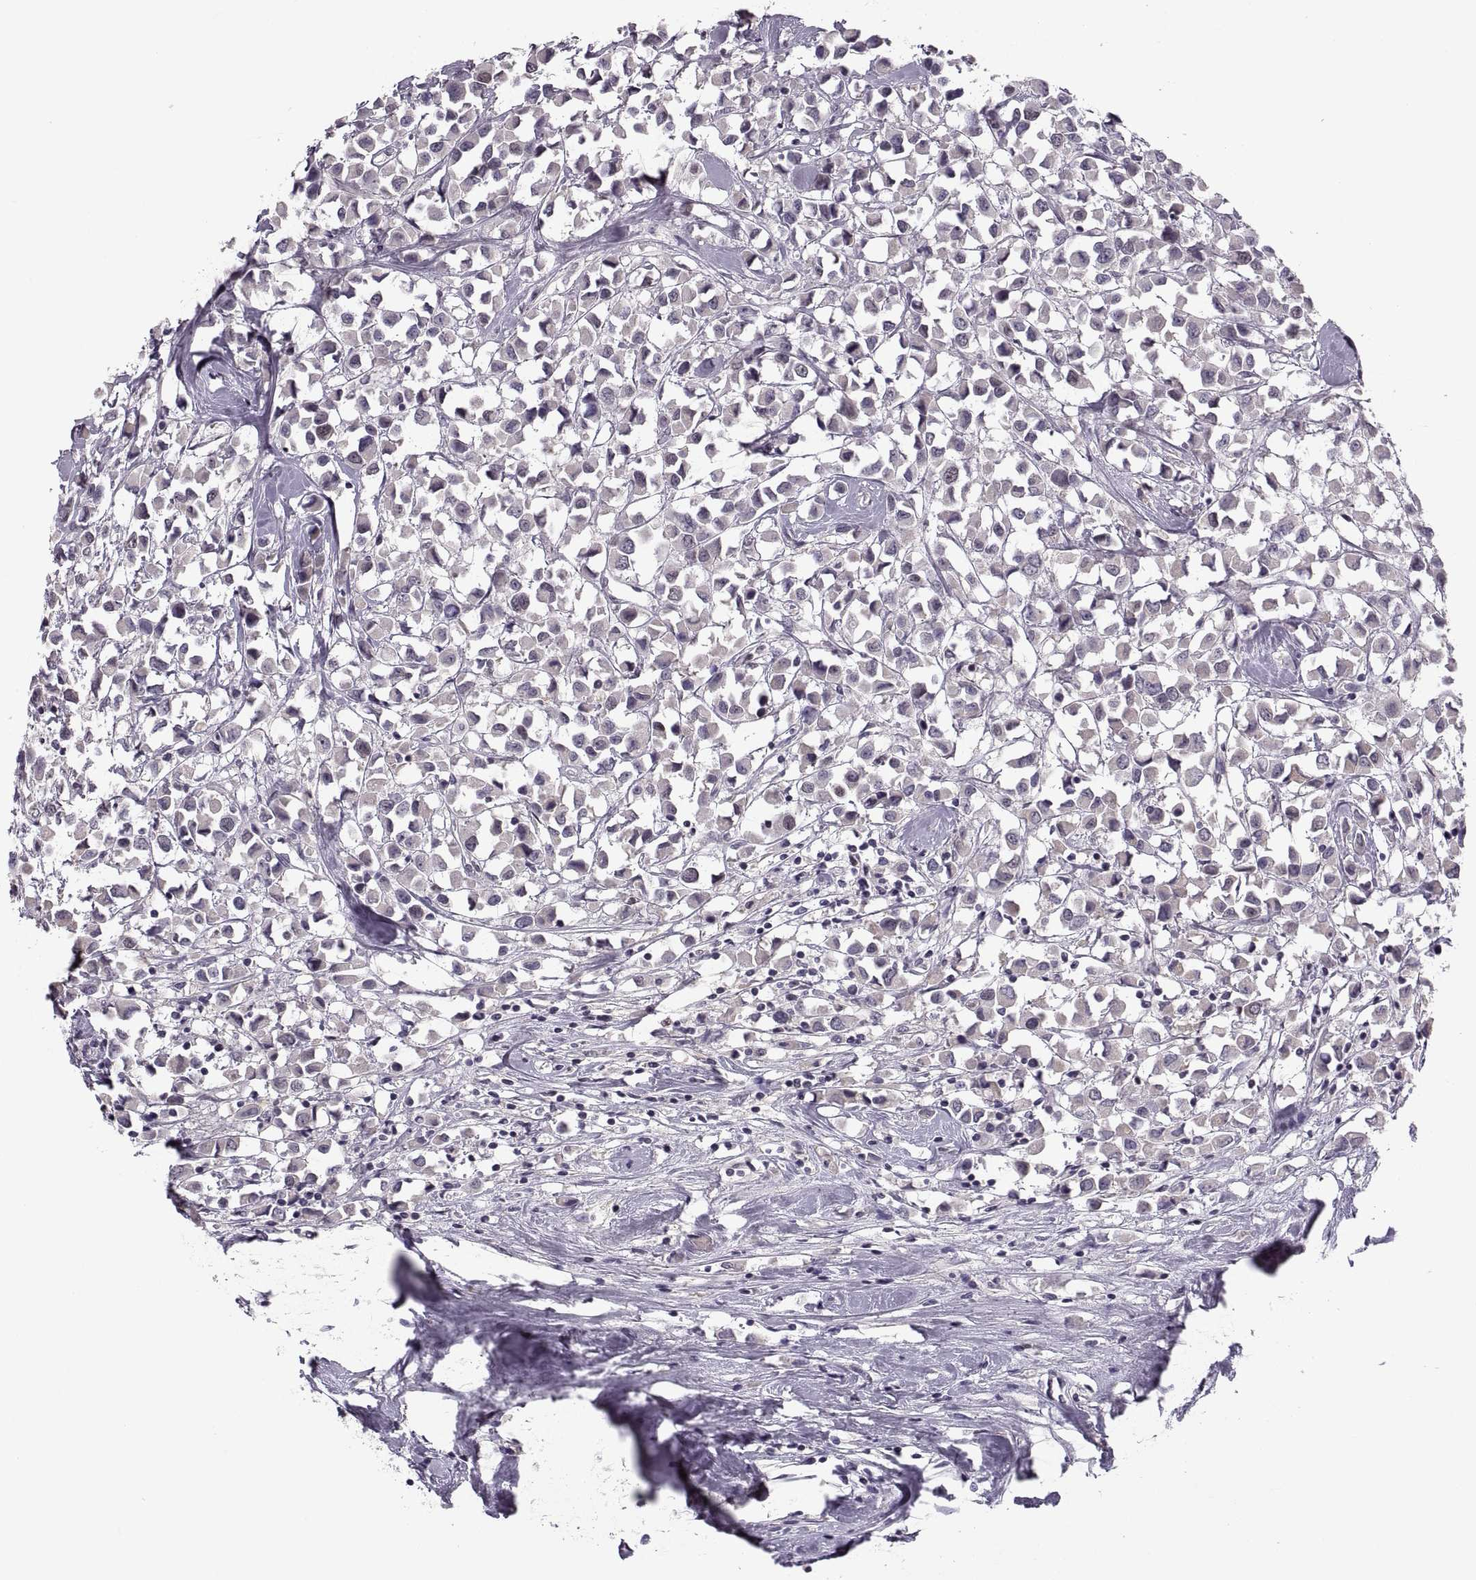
{"staining": {"intensity": "negative", "quantity": "none", "location": "none"}, "tissue": "breast cancer", "cell_type": "Tumor cells", "image_type": "cancer", "snomed": [{"axis": "morphology", "description": "Duct carcinoma"}, {"axis": "topography", "description": "Breast"}], "caption": "High power microscopy micrograph of an immunohistochemistry histopathology image of breast cancer (invasive ductal carcinoma), revealing no significant expression in tumor cells.", "gene": "CACNA1F", "patient": {"sex": "female", "age": 61}}